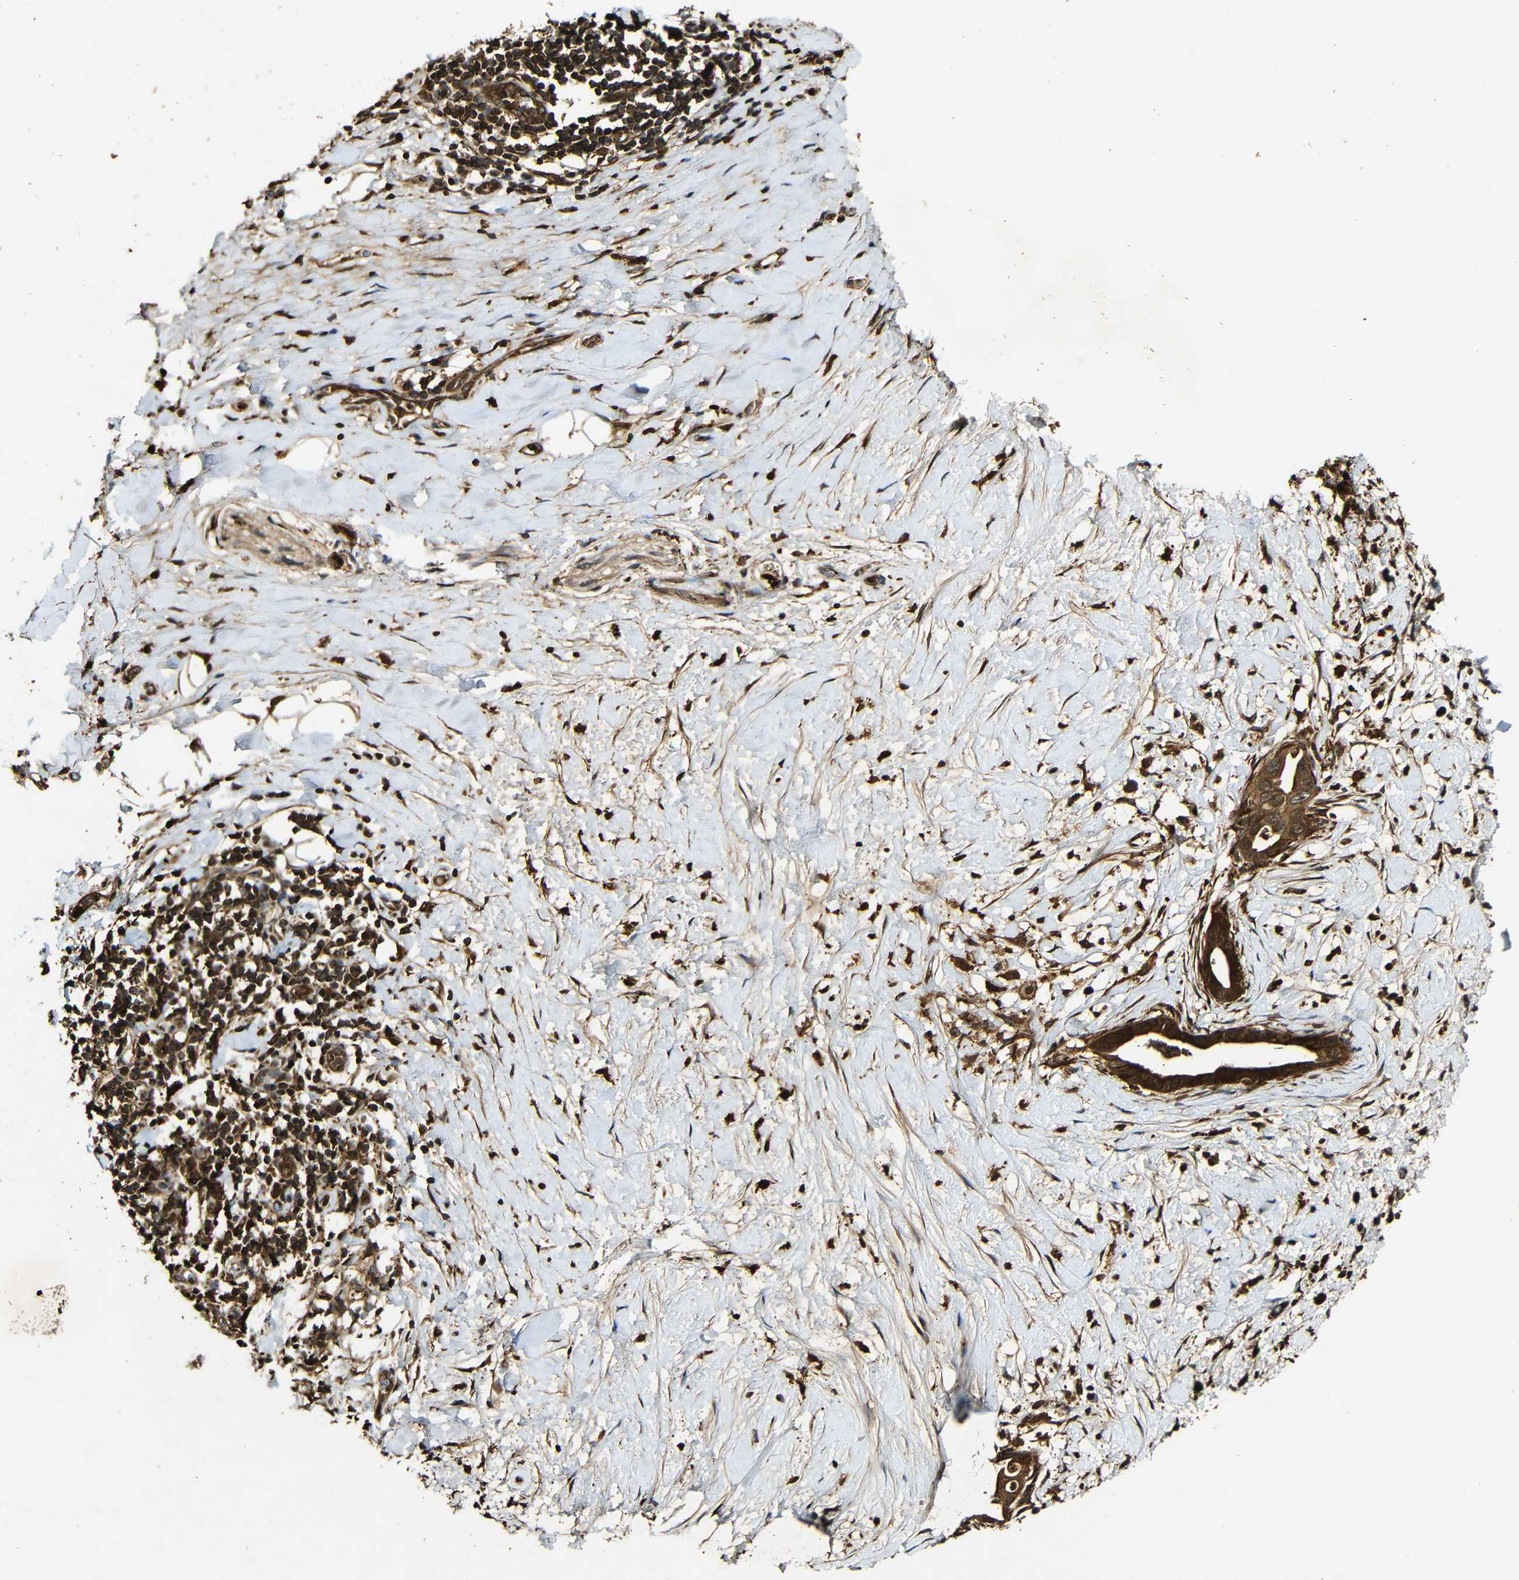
{"staining": {"intensity": "strong", "quantity": ">75%", "location": "cytoplasmic/membranous"}, "tissue": "pancreatic cancer", "cell_type": "Tumor cells", "image_type": "cancer", "snomed": [{"axis": "morphology", "description": "Adenocarcinoma, NOS"}, {"axis": "topography", "description": "Pancreas"}], "caption": "Tumor cells demonstrate high levels of strong cytoplasmic/membranous positivity in about >75% of cells in pancreatic cancer.", "gene": "CASP8", "patient": {"sex": "male", "age": 55}}